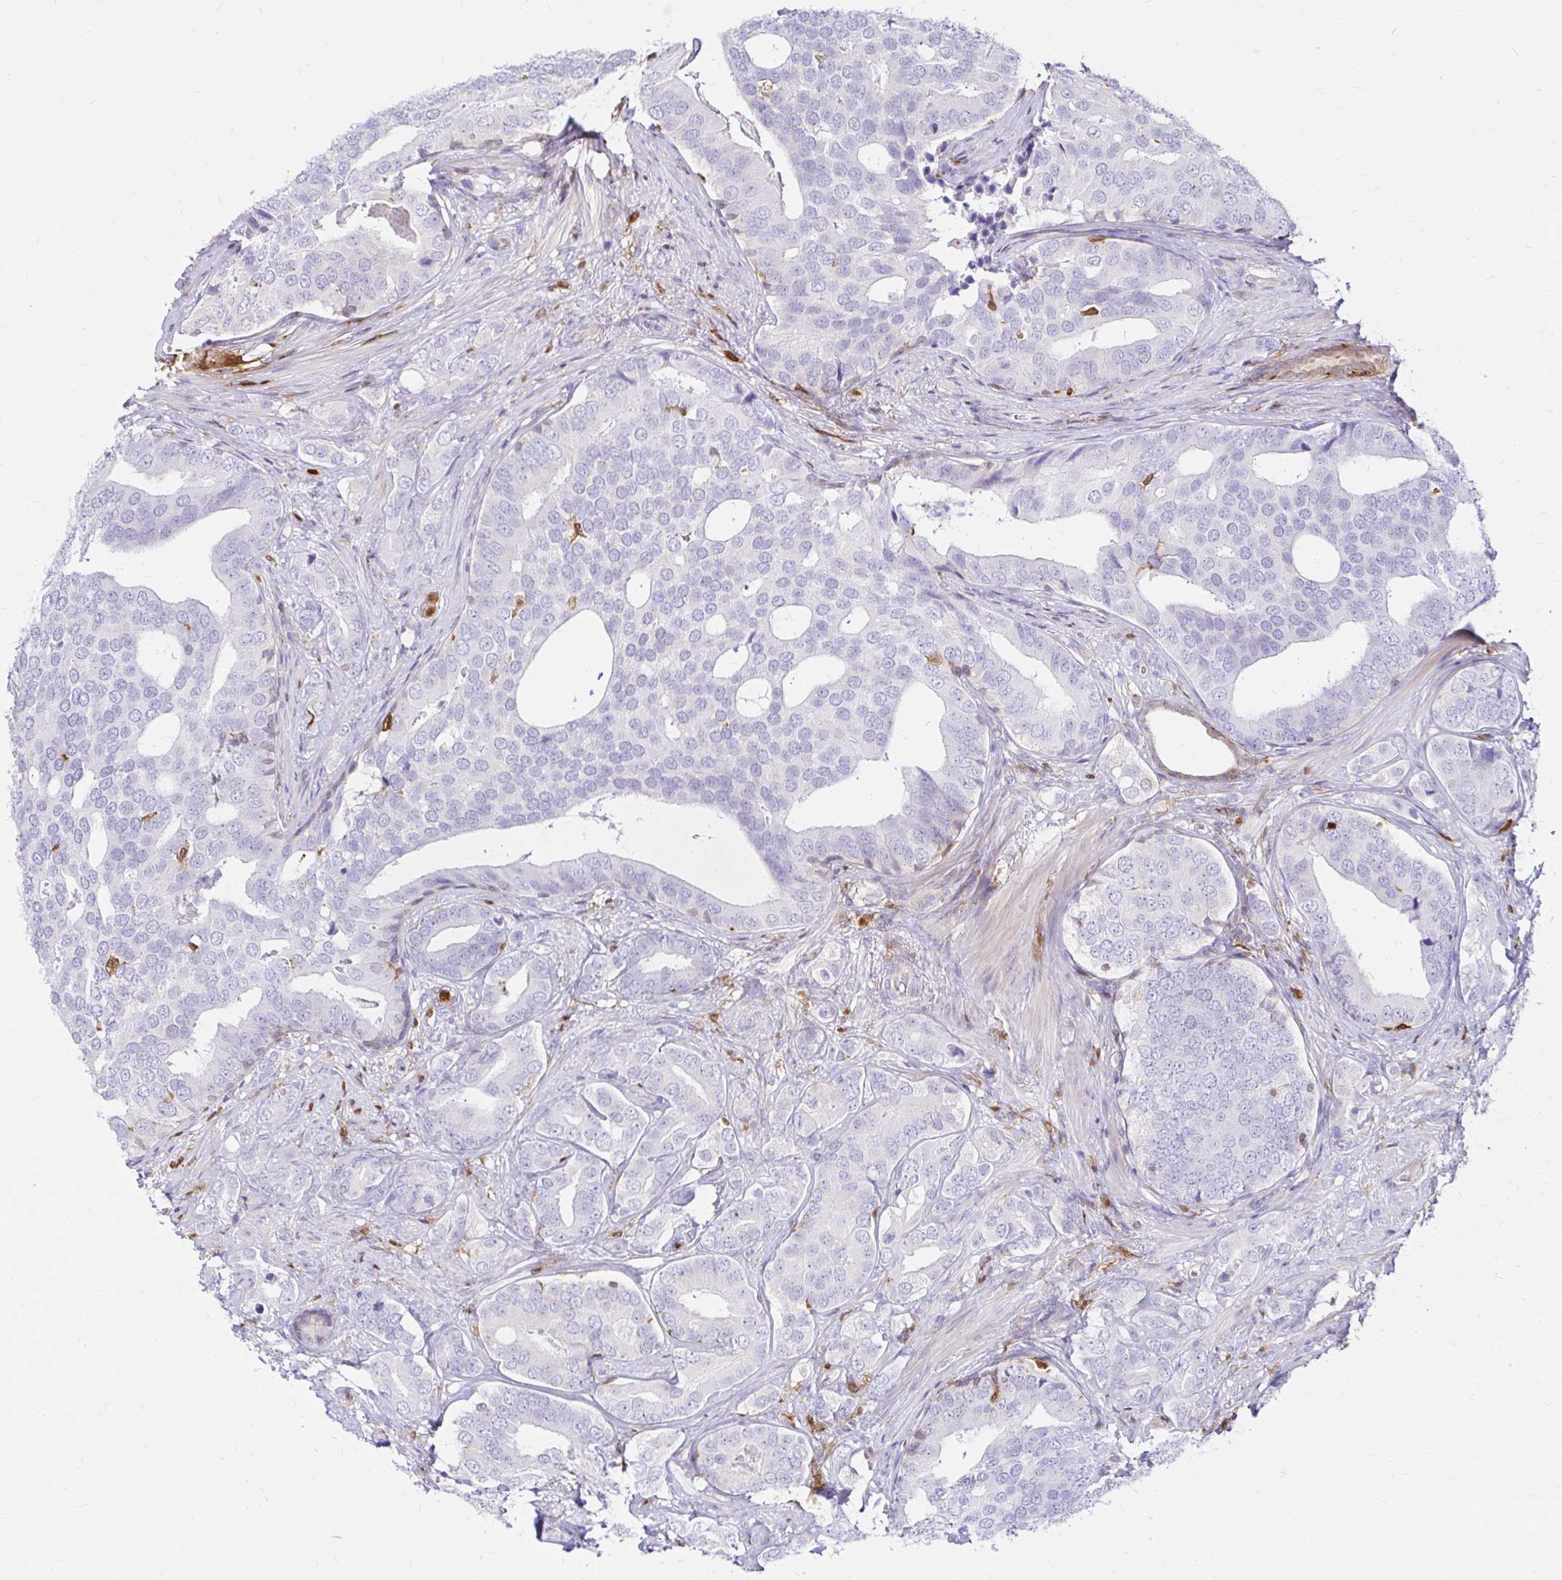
{"staining": {"intensity": "negative", "quantity": "none", "location": "none"}, "tissue": "prostate cancer", "cell_type": "Tumor cells", "image_type": "cancer", "snomed": [{"axis": "morphology", "description": "Adenocarcinoma, High grade"}, {"axis": "topography", "description": "Prostate"}], "caption": "Protein analysis of adenocarcinoma (high-grade) (prostate) demonstrates no significant positivity in tumor cells.", "gene": "PYCARD", "patient": {"sex": "male", "age": 62}}